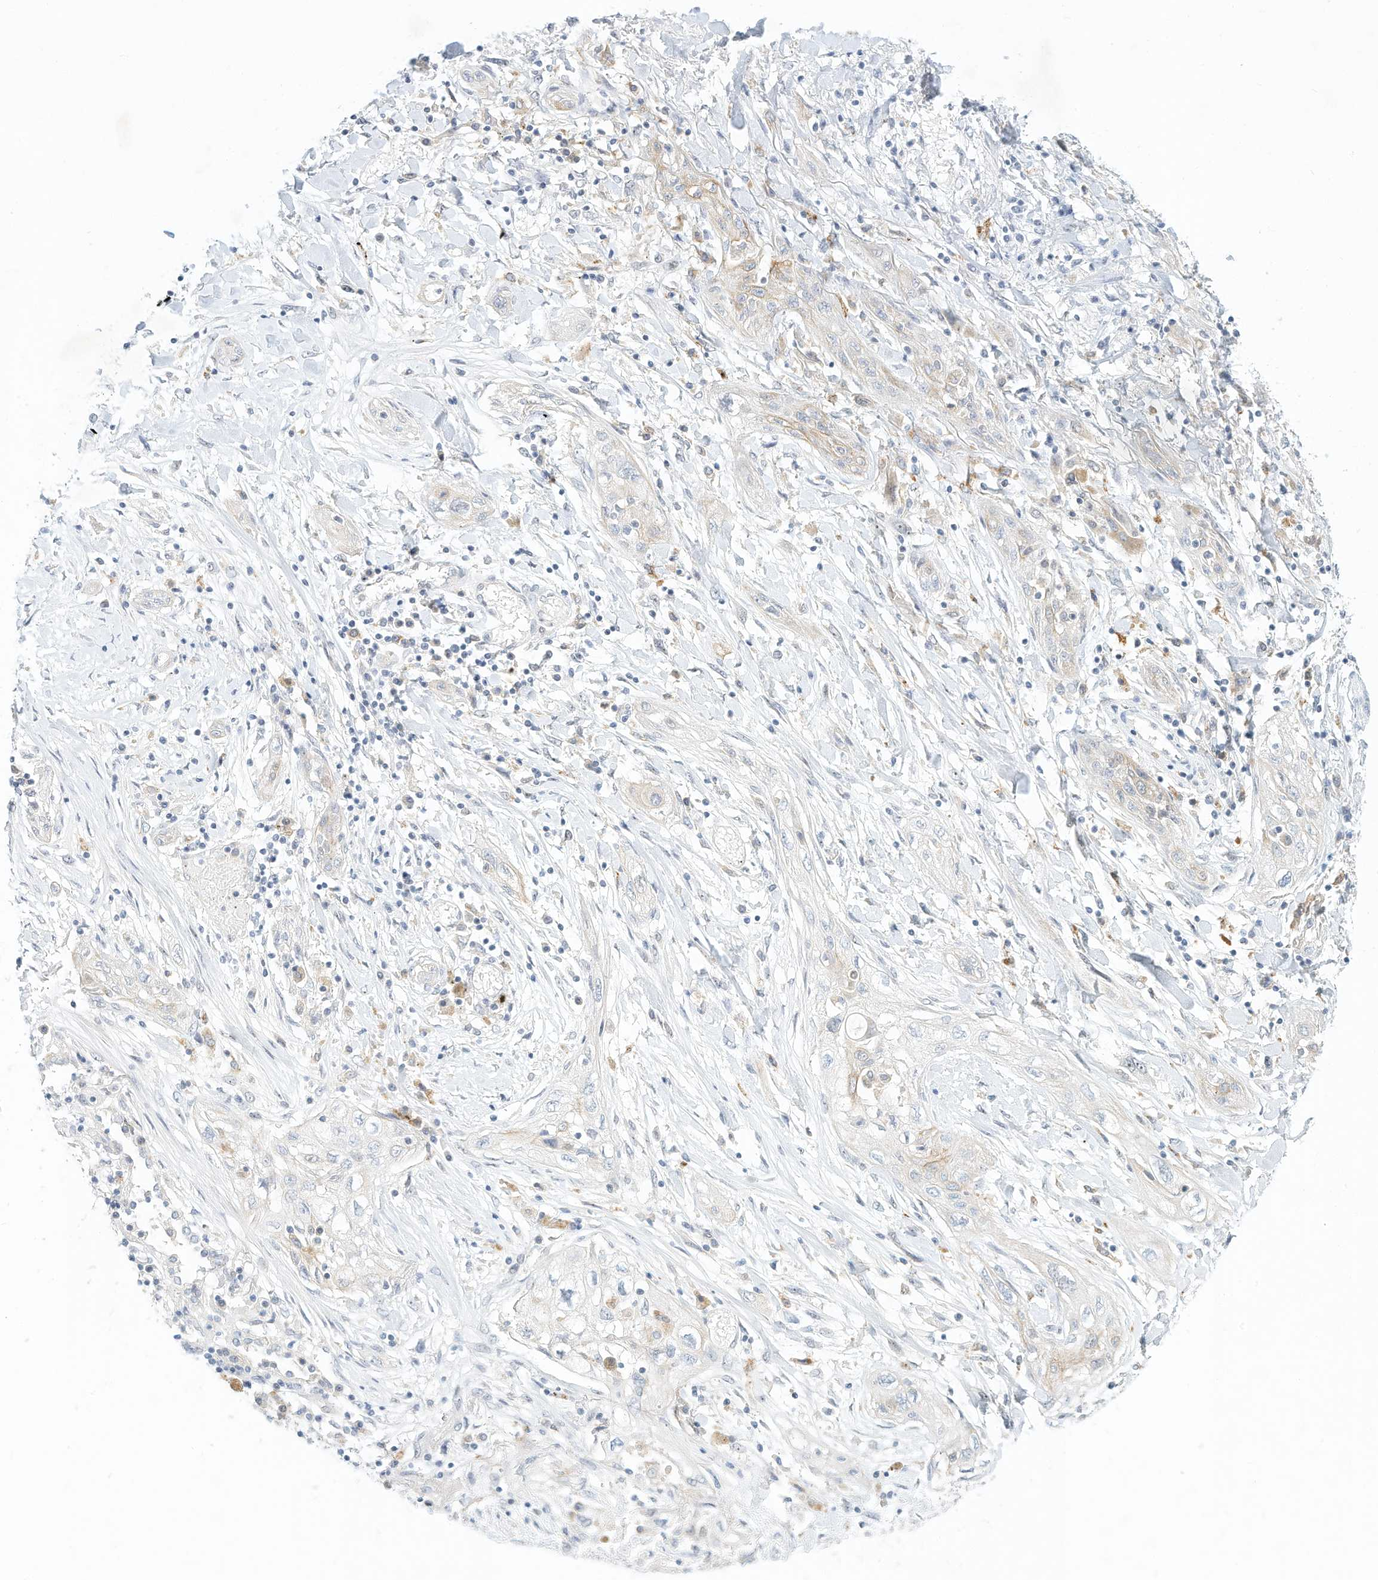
{"staining": {"intensity": "negative", "quantity": "none", "location": "none"}, "tissue": "lung cancer", "cell_type": "Tumor cells", "image_type": "cancer", "snomed": [{"axis": "morphology", "description": "Squamous cell carcinoma, NOS"}, {"axis": "topography", "description": "Lung"}], "caption": "Immunohistochemistry (IHC) image of lung cancer stained for a protein (brown), which exhibits no staining in tumor cells. (IHC, brightfield microscopy, high magnification).", "gene": "PAK6", "patient": {"sex": "female", "age": 47}}